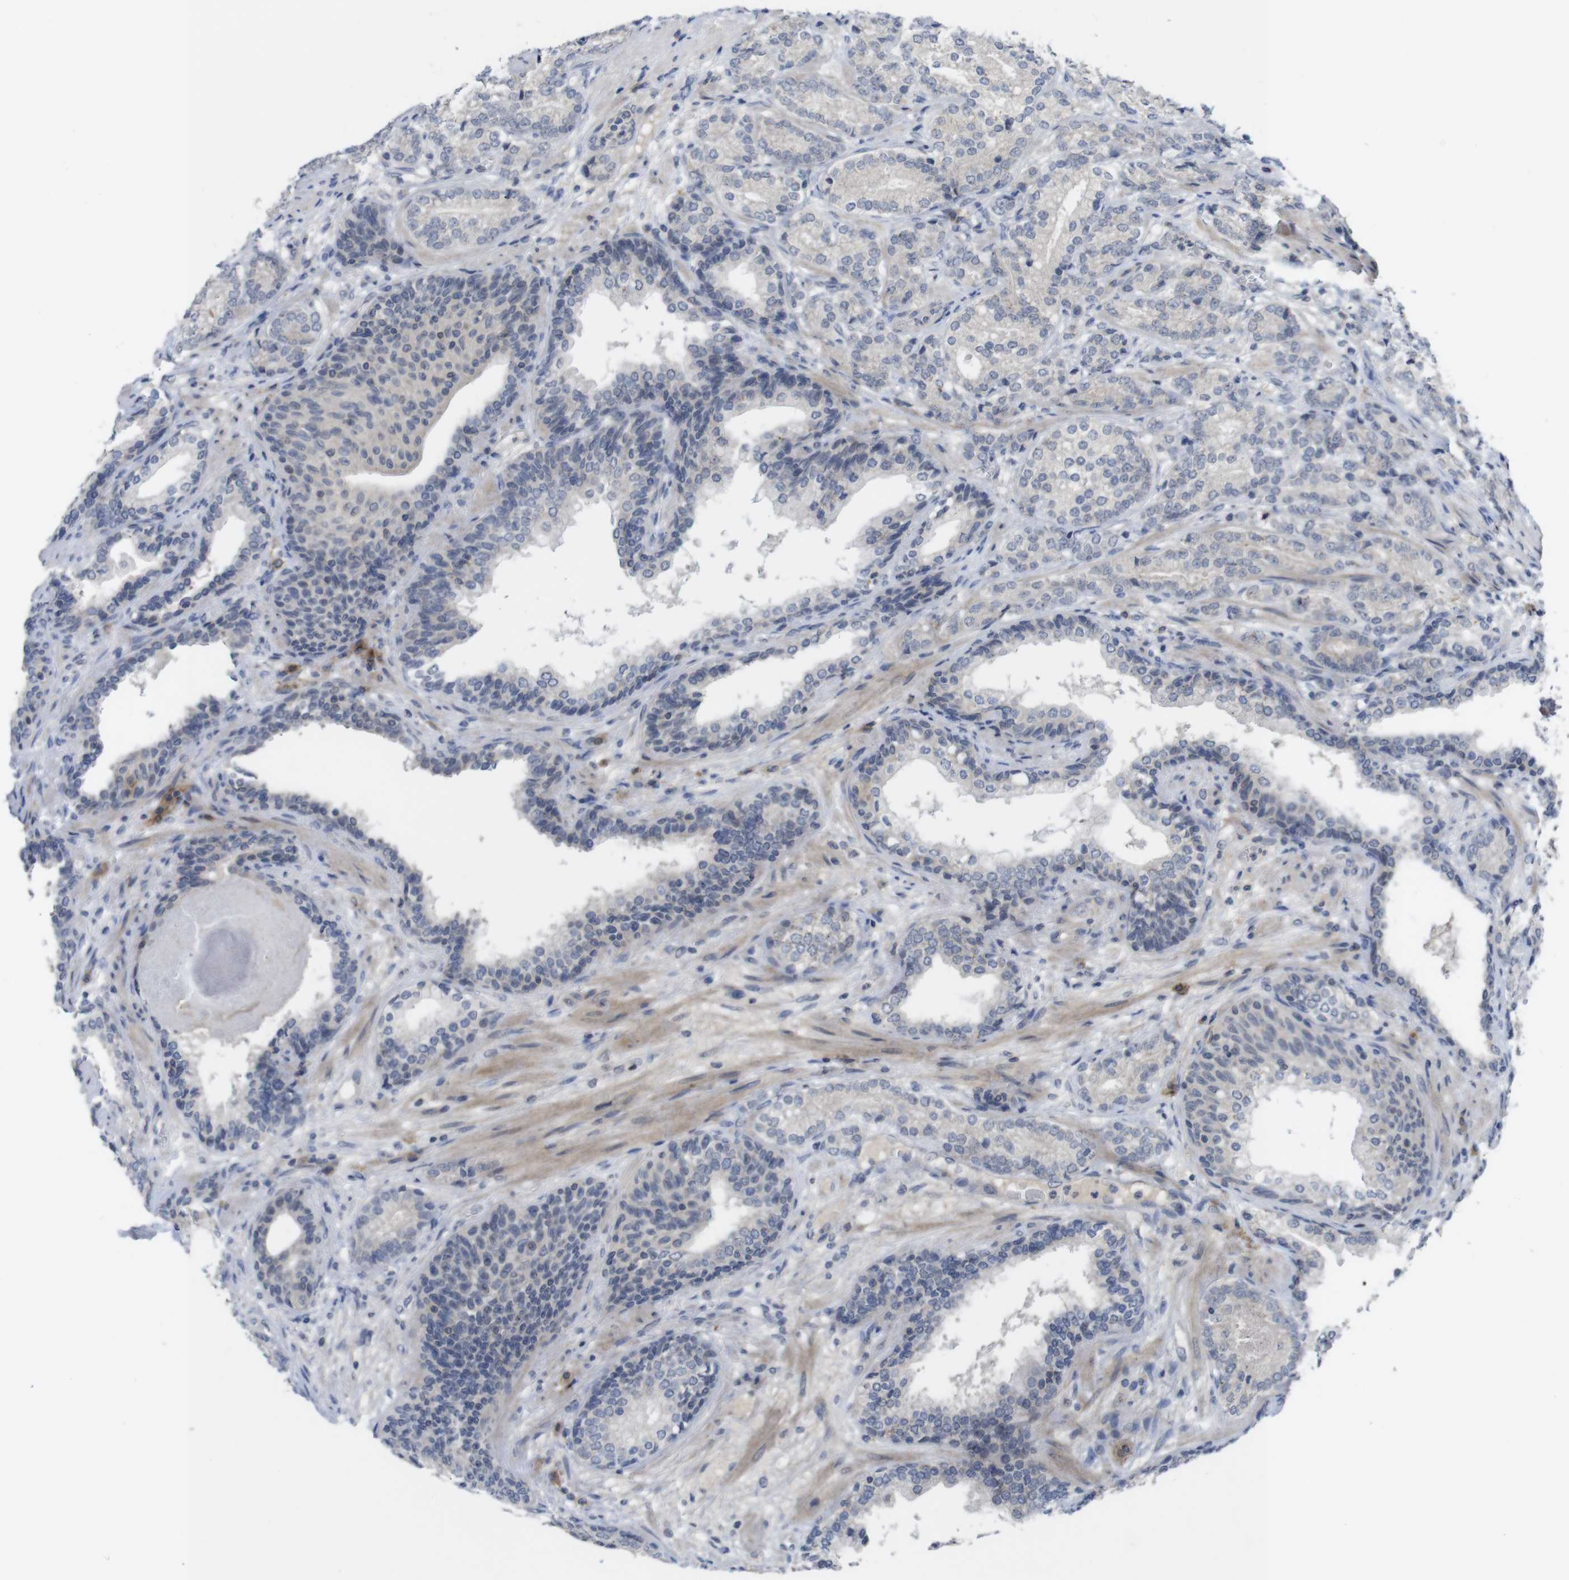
{"staining": {"intensity": "negative", "quantity": "none", "location": "none"}, "tissue": "prostate cancer", "cell_type": "Tumor cells", "image_type": "cancer", "snomed": [{"axis": "morphology", "description": "Adenocarcinoma, High grade"}, {"axis": "topography", "description": "Prostate"}], "caption": "The image demonstrates no significant expression in tumor cells of prostate cancer.", "gene": "SLAMF7", "patient": {"sex": "male", "age": 61}}